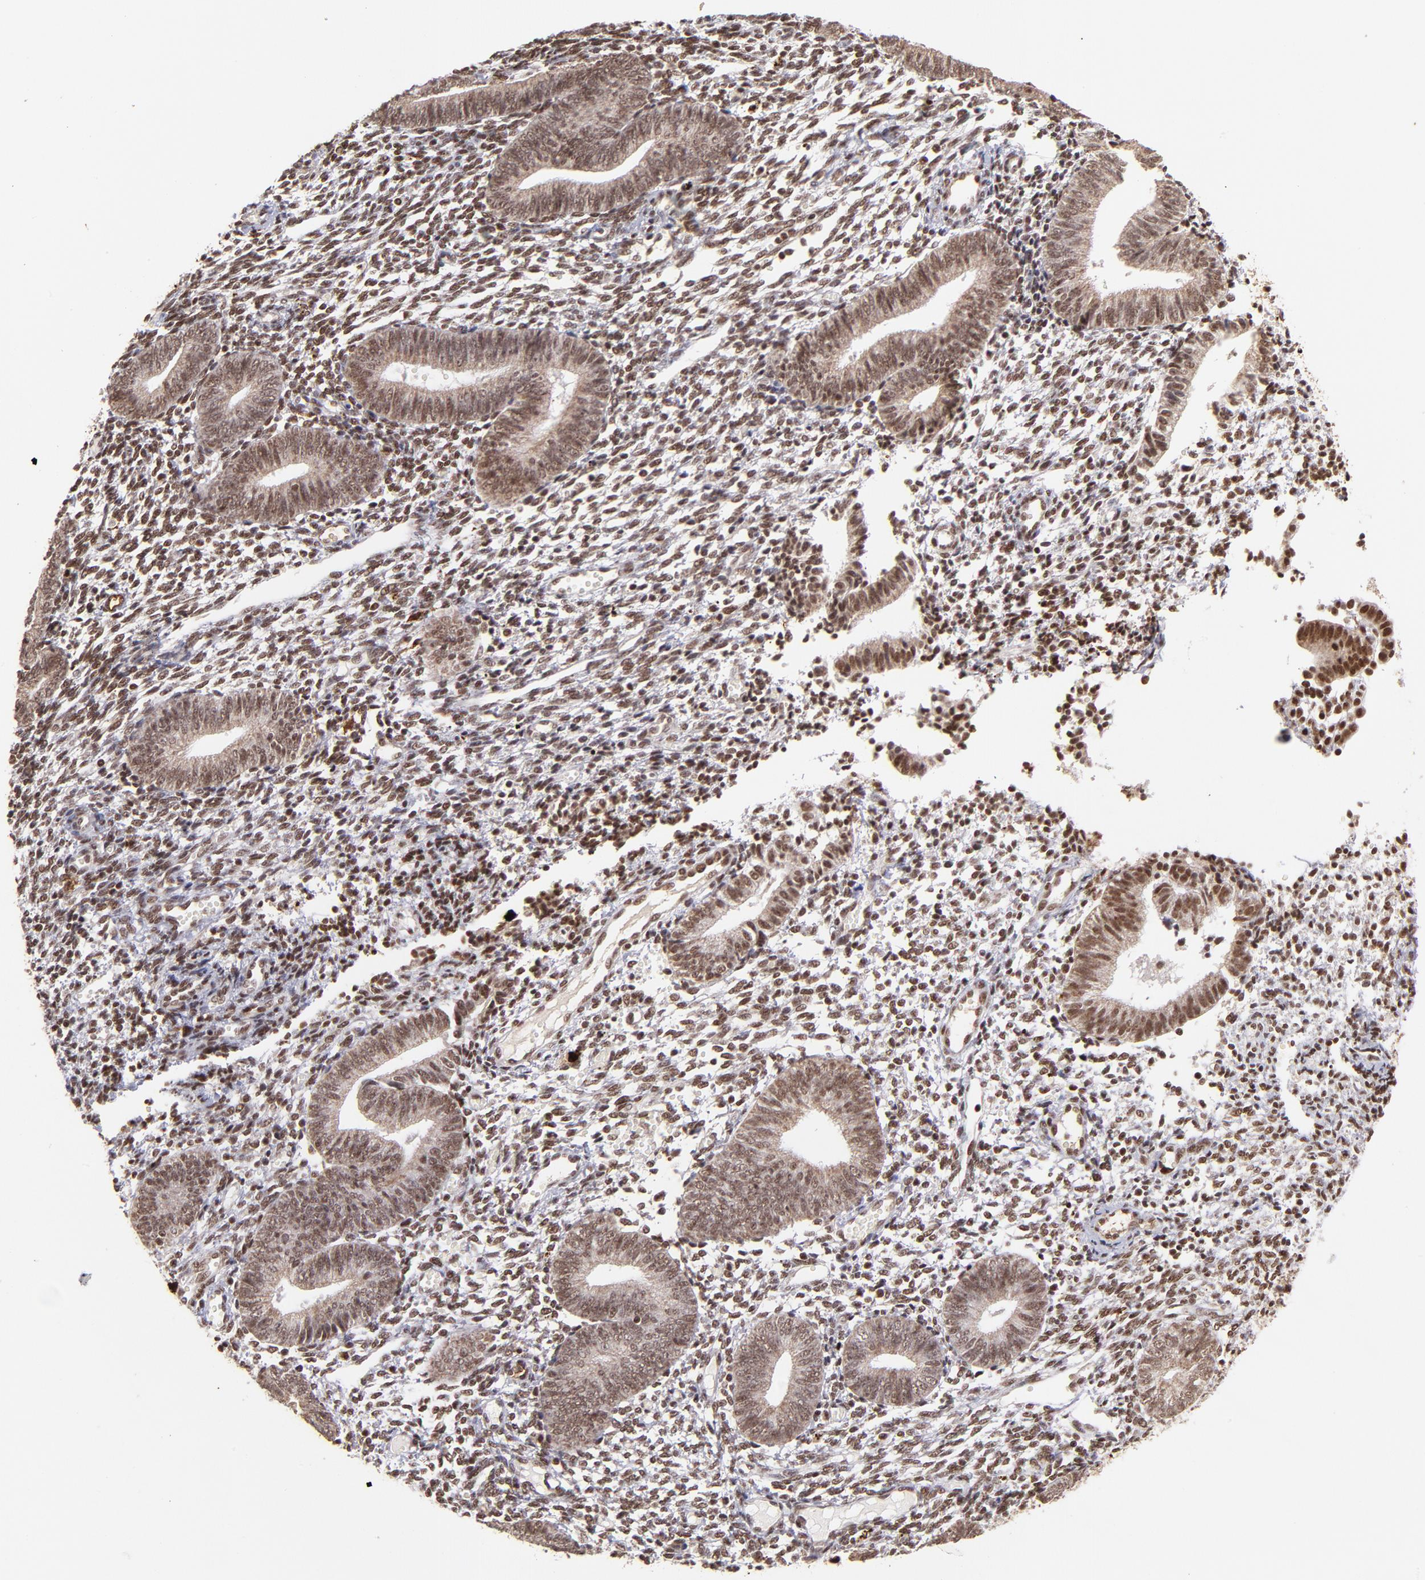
{"staining": {"intensity": "moderate", "quantity": ">75%", "location": "nuclear"}, "tissue": "endometrium", "cell_type": "Cells in endometrial stroma", "image_type": "normal", "snomed": [{"axis": "morphology", "description": "Normal tissue, NOS"}, {"axis": "topography", "description": "Uterus"}, {"axis": "topography", "description": "Endometrium"}], "caption": "A medium amount of moderate nuclear positivity is appreciated in approximately >75% of cells in endometrial stroma in normal endometrium. The staining is performed using DAB brown chromogen to label protein expression. The nuclei are counter-stained blue using hematoxylin.", "gene": "ZFX", "patient": {"sex": "female", "age": 33}}